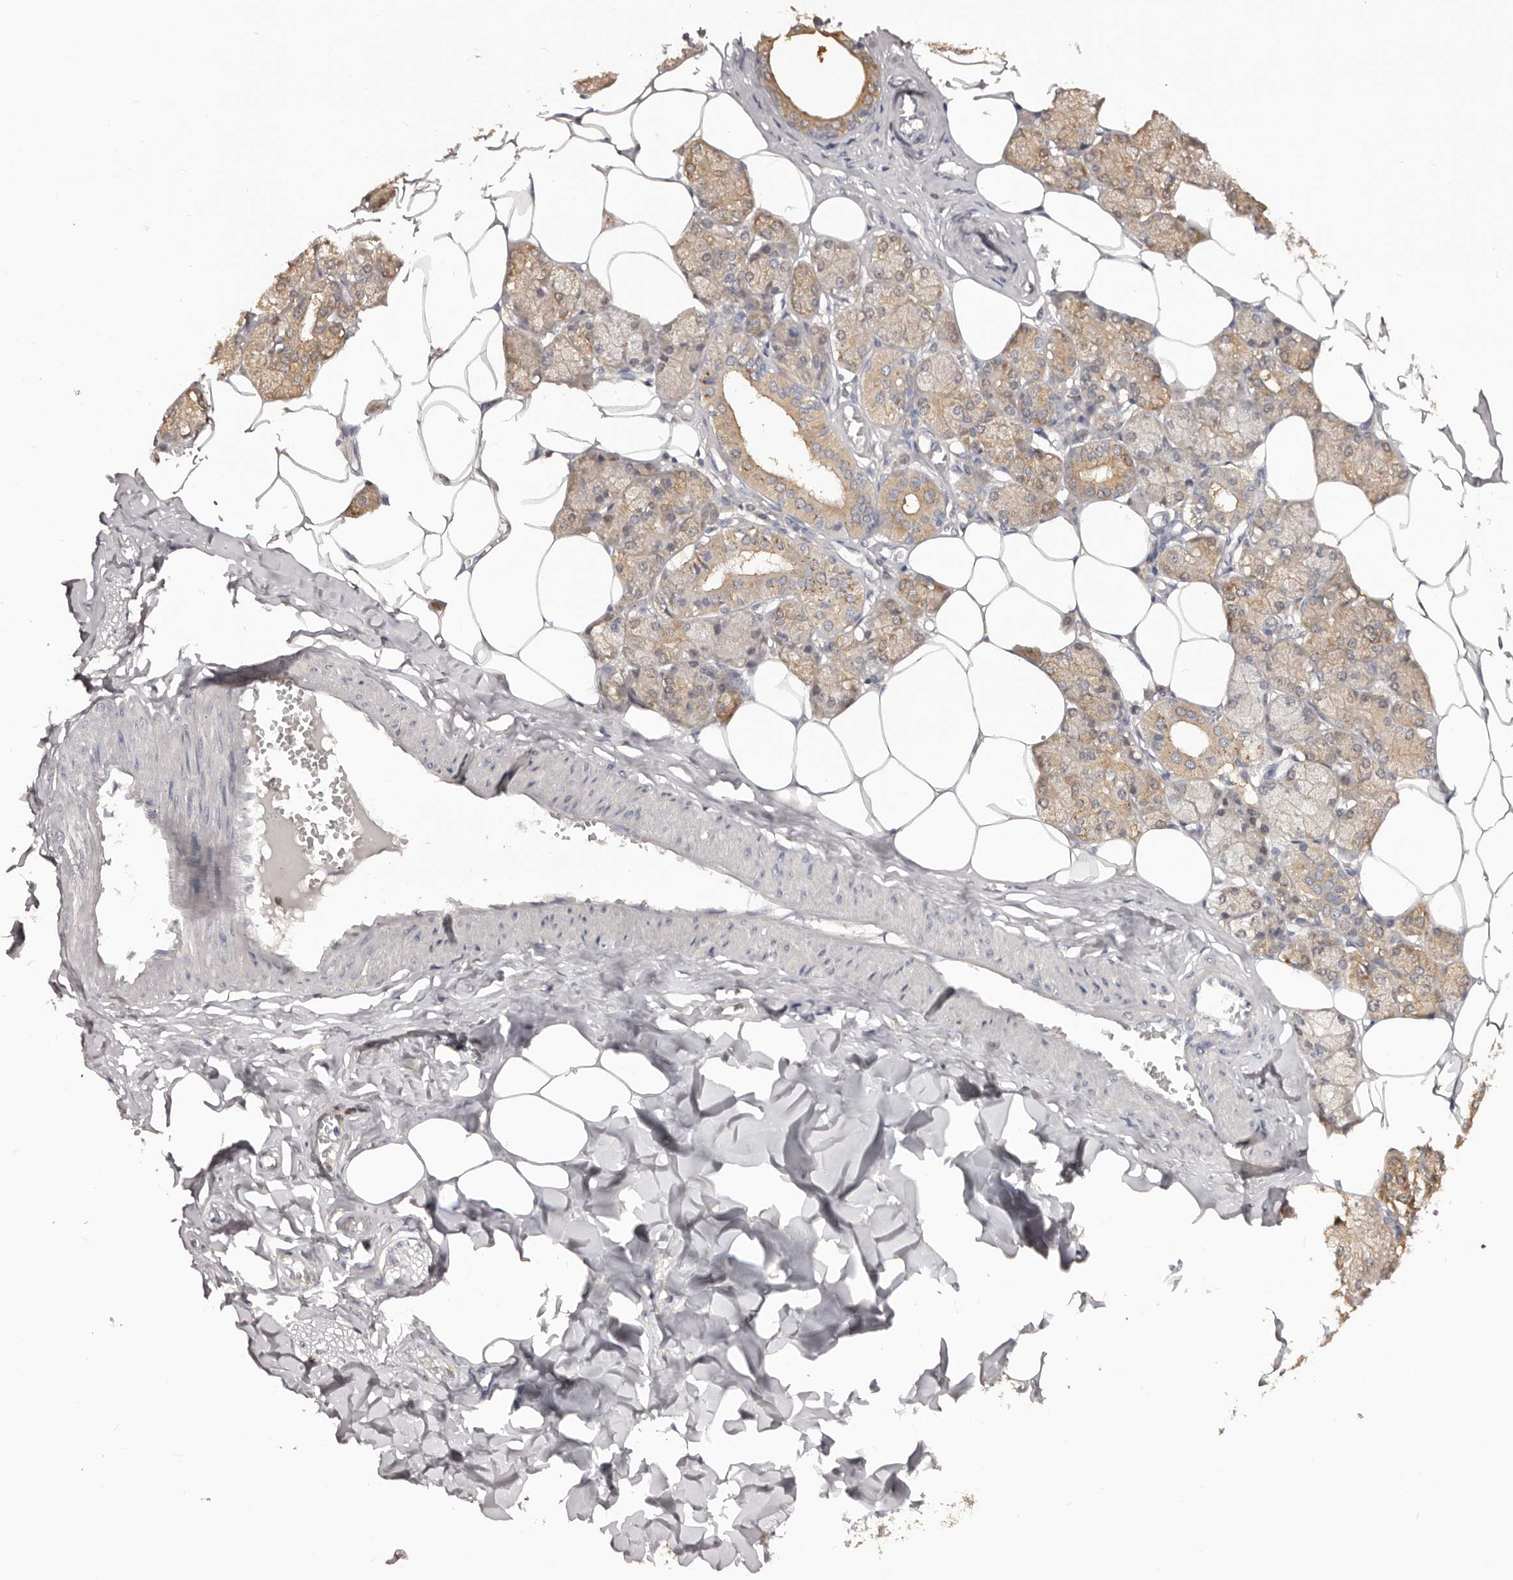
{"staining": {"intensity": "moderate", "quantity": ">75%", "location": "cytoplasmic/membranous"}, "tissue": "salivary gland", "cell_type": "Glandular cells", "image_type": "normal", "snomed": [{"axis": "morphology", "description": "Normal tissue, NOS"}, {"axis": "topography", "description": "Salivary gland"}], "caption": "This is an image of IHC staining of normal salivary gland, which shows moderate staining in the cytoplasmic/membranous of glandular cells.", "gene": "KCNJ8", "patient": {"sex": "male", "age": 62}}